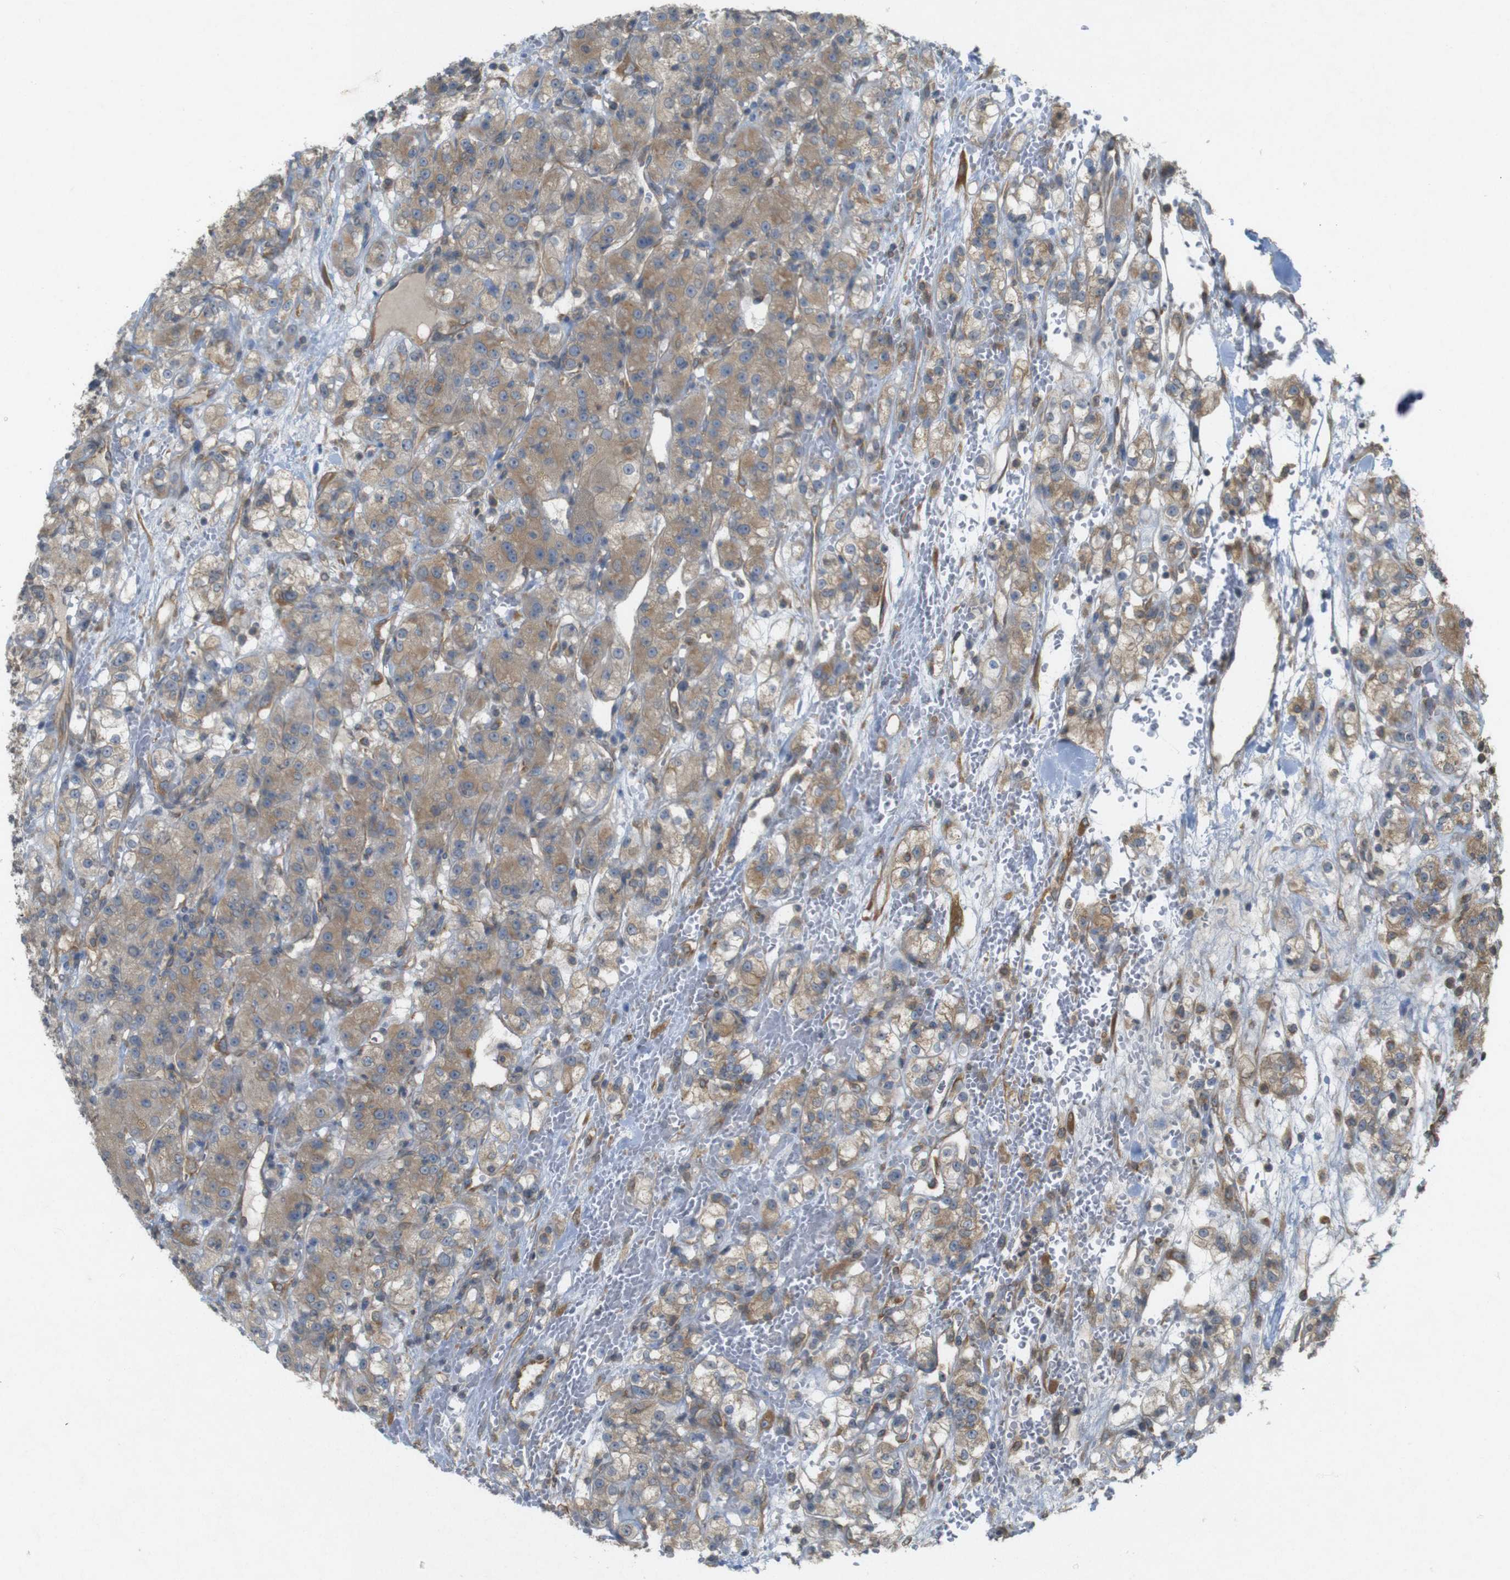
{"staining": {"intensity": "moderate", "quantity": ">75%", "location": "cytoplasmic/membranous"}, "tissue": "renal cancer", "cell_type": "Tumor cells", "image_type": "cancer", "snomed": [{"axis": "morphology", "description": "Normal tissue, NOS"}, {"axis": "morphology", "description": "Adenocarcinoma, NOS"}, {"axis": "topography", "description": "Kidney"}], "caption": "High-power microscopy captured an immunohistochemistry image of adenocarcinoma (renal), revealing moderate cytoplasmic/membranous staining in approximately >75% of tumor cells.", "gene": "KIF5B", "patient": {"sex": "male", "age": 61}}